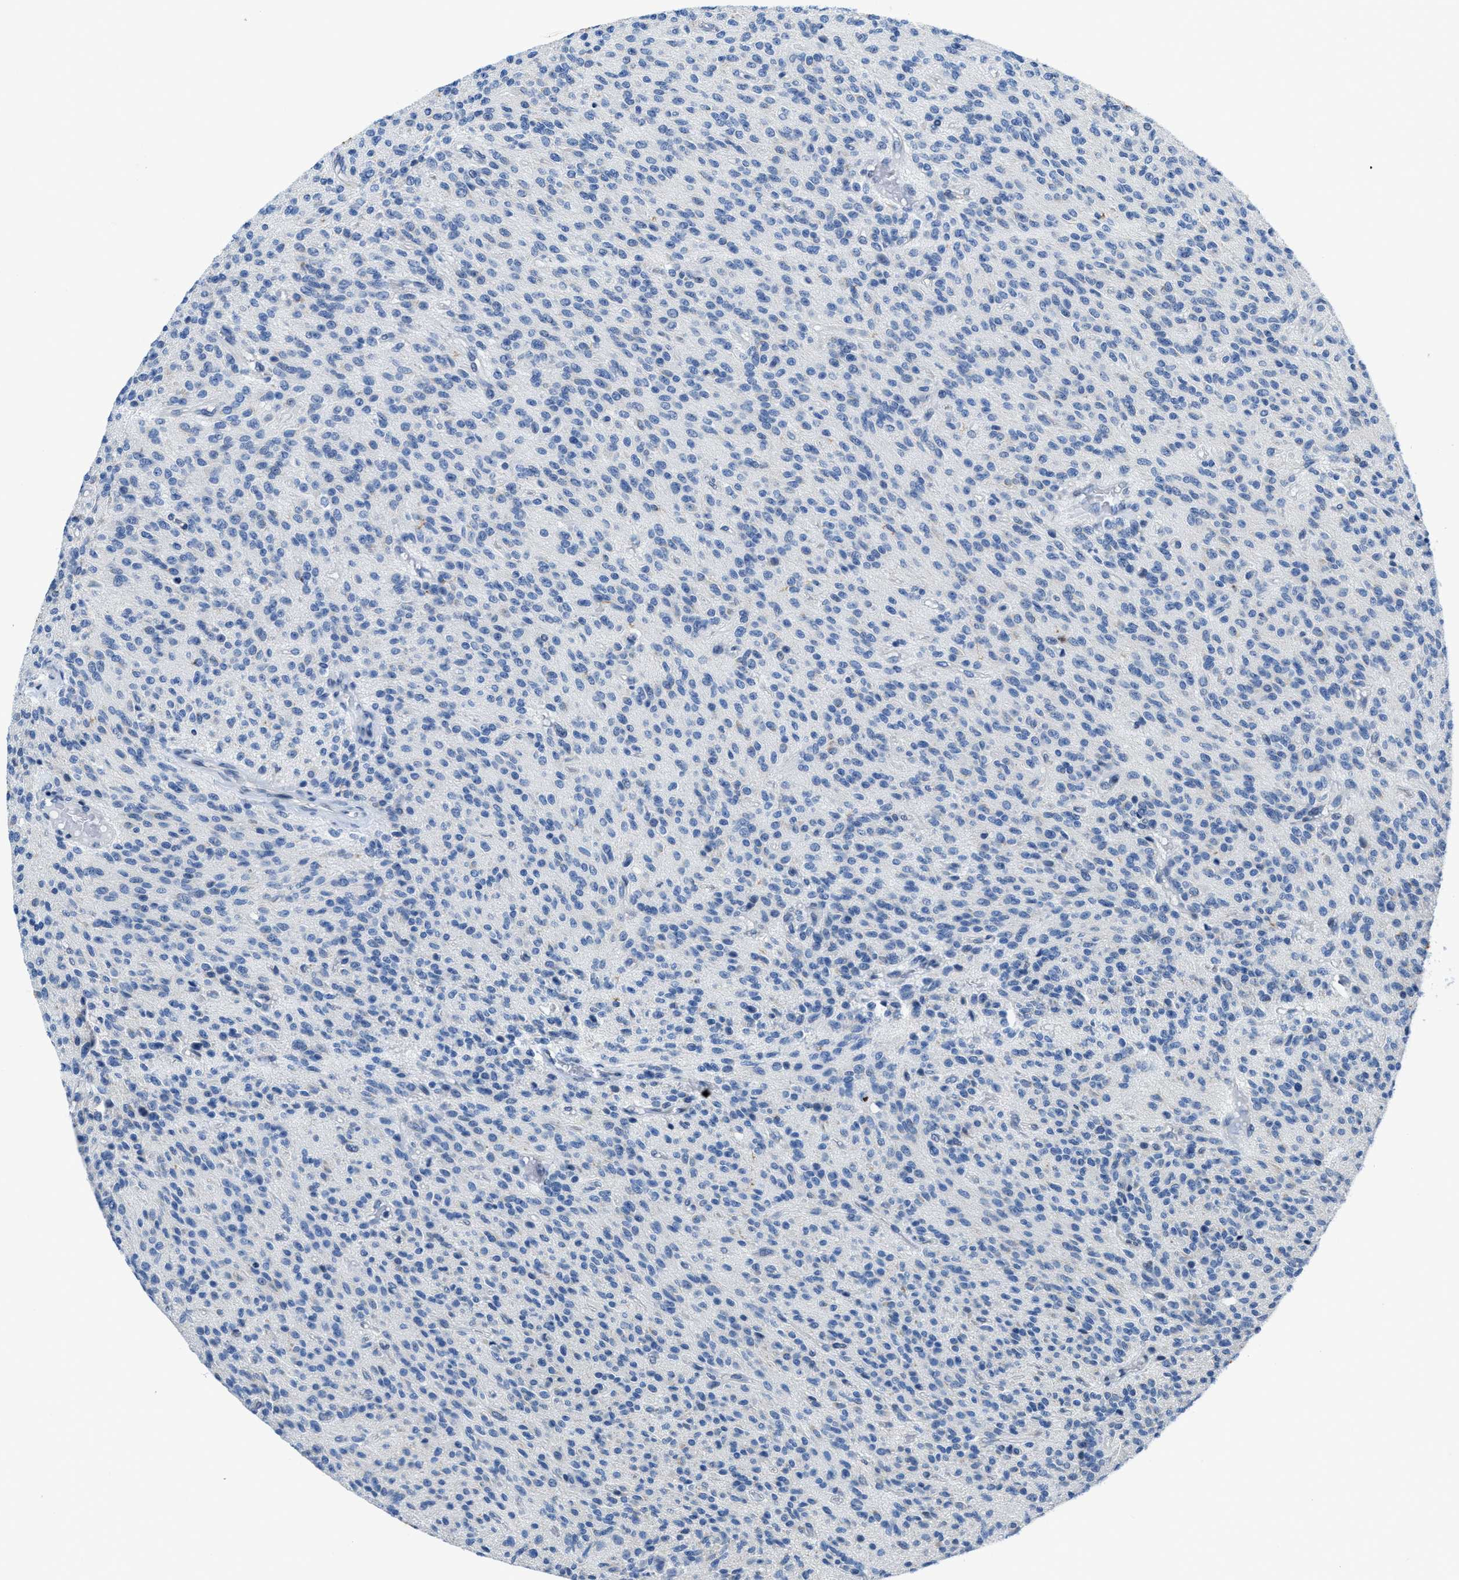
{"staining": {"intensity": "negative", "quantity": "none", "location": "none"}, "tissue": "glioma", "cell_type": "Tumor cells", "image_type": "cancer", "snomed": [{"axis": "morphology", "description": "Glioma, malignant, High grade"}, {"axis": "topography", "description": "Brain"}], "caption": "The histopathology image reveals no staining of tumor cells in malignant glioma (high-grade).", "gene": "ASZ1", "patient": {"sex": "male", "age": 34}}